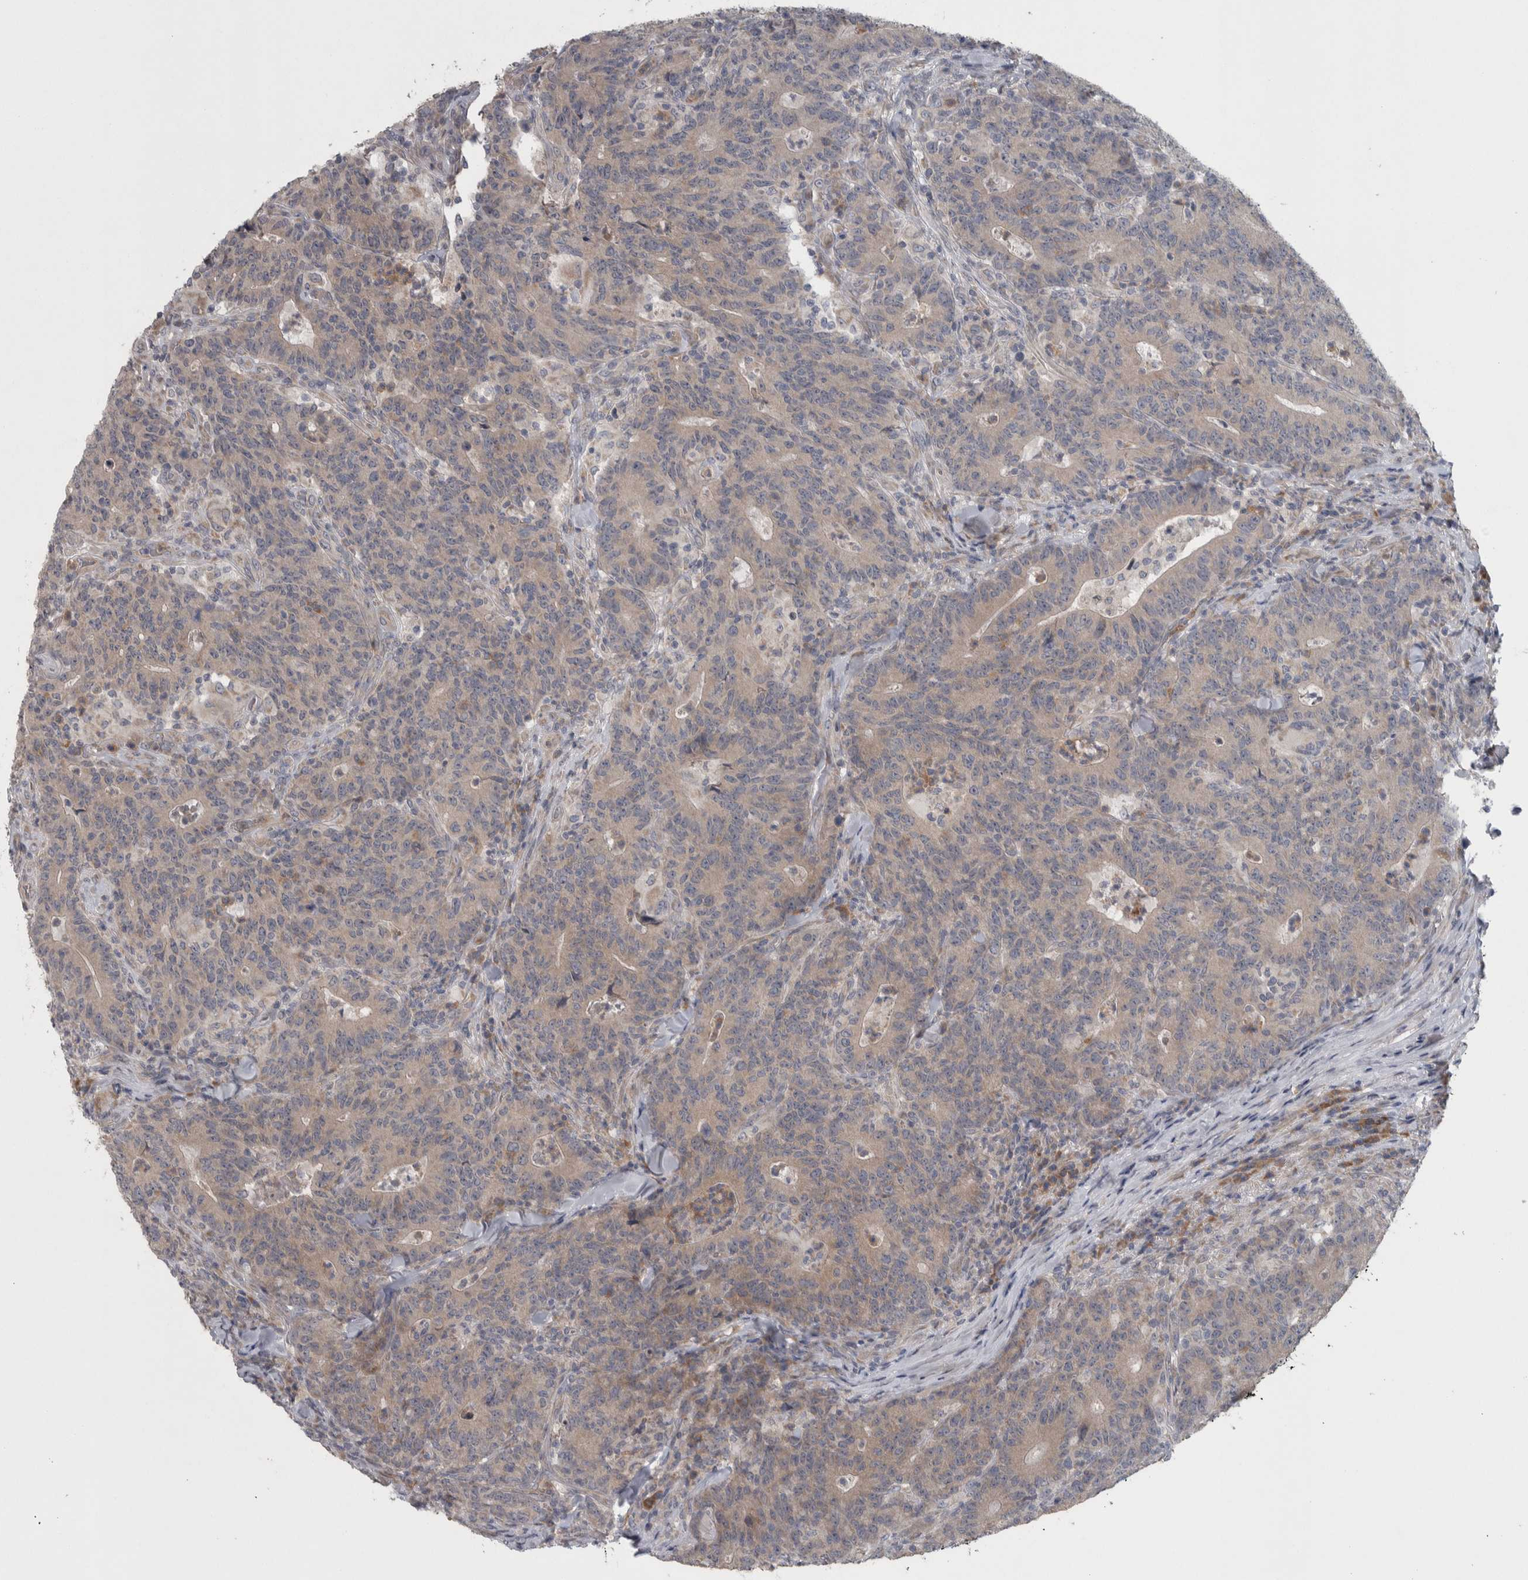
{"staining": {"intensity": "weak", "quantity": "25%-75%", "location": "cytoplasmic/membranous"}, "tissue": "colorectal cancer", "cell_type": "Tumor cells", "image_type": "cancer", "snomed": [{"axis": "morphology", "description": "Normal tissue, NOS"}, {"axis": "morphology", "description": "Adenocarcinoma, NOS"}, {"axis": "topography", "description": "Colon"}], "caption": "This photomicrograph reveals colorectal cancer (adenocarcinoma) stained with IHC to label a protein in brown. The cytoplasmic/membranous of tumor cells show weak positivity for the protein. Nuclei are counter-stained blue.", "gene": "SRP68", "patient": {"sex": "female", "age": 75}}